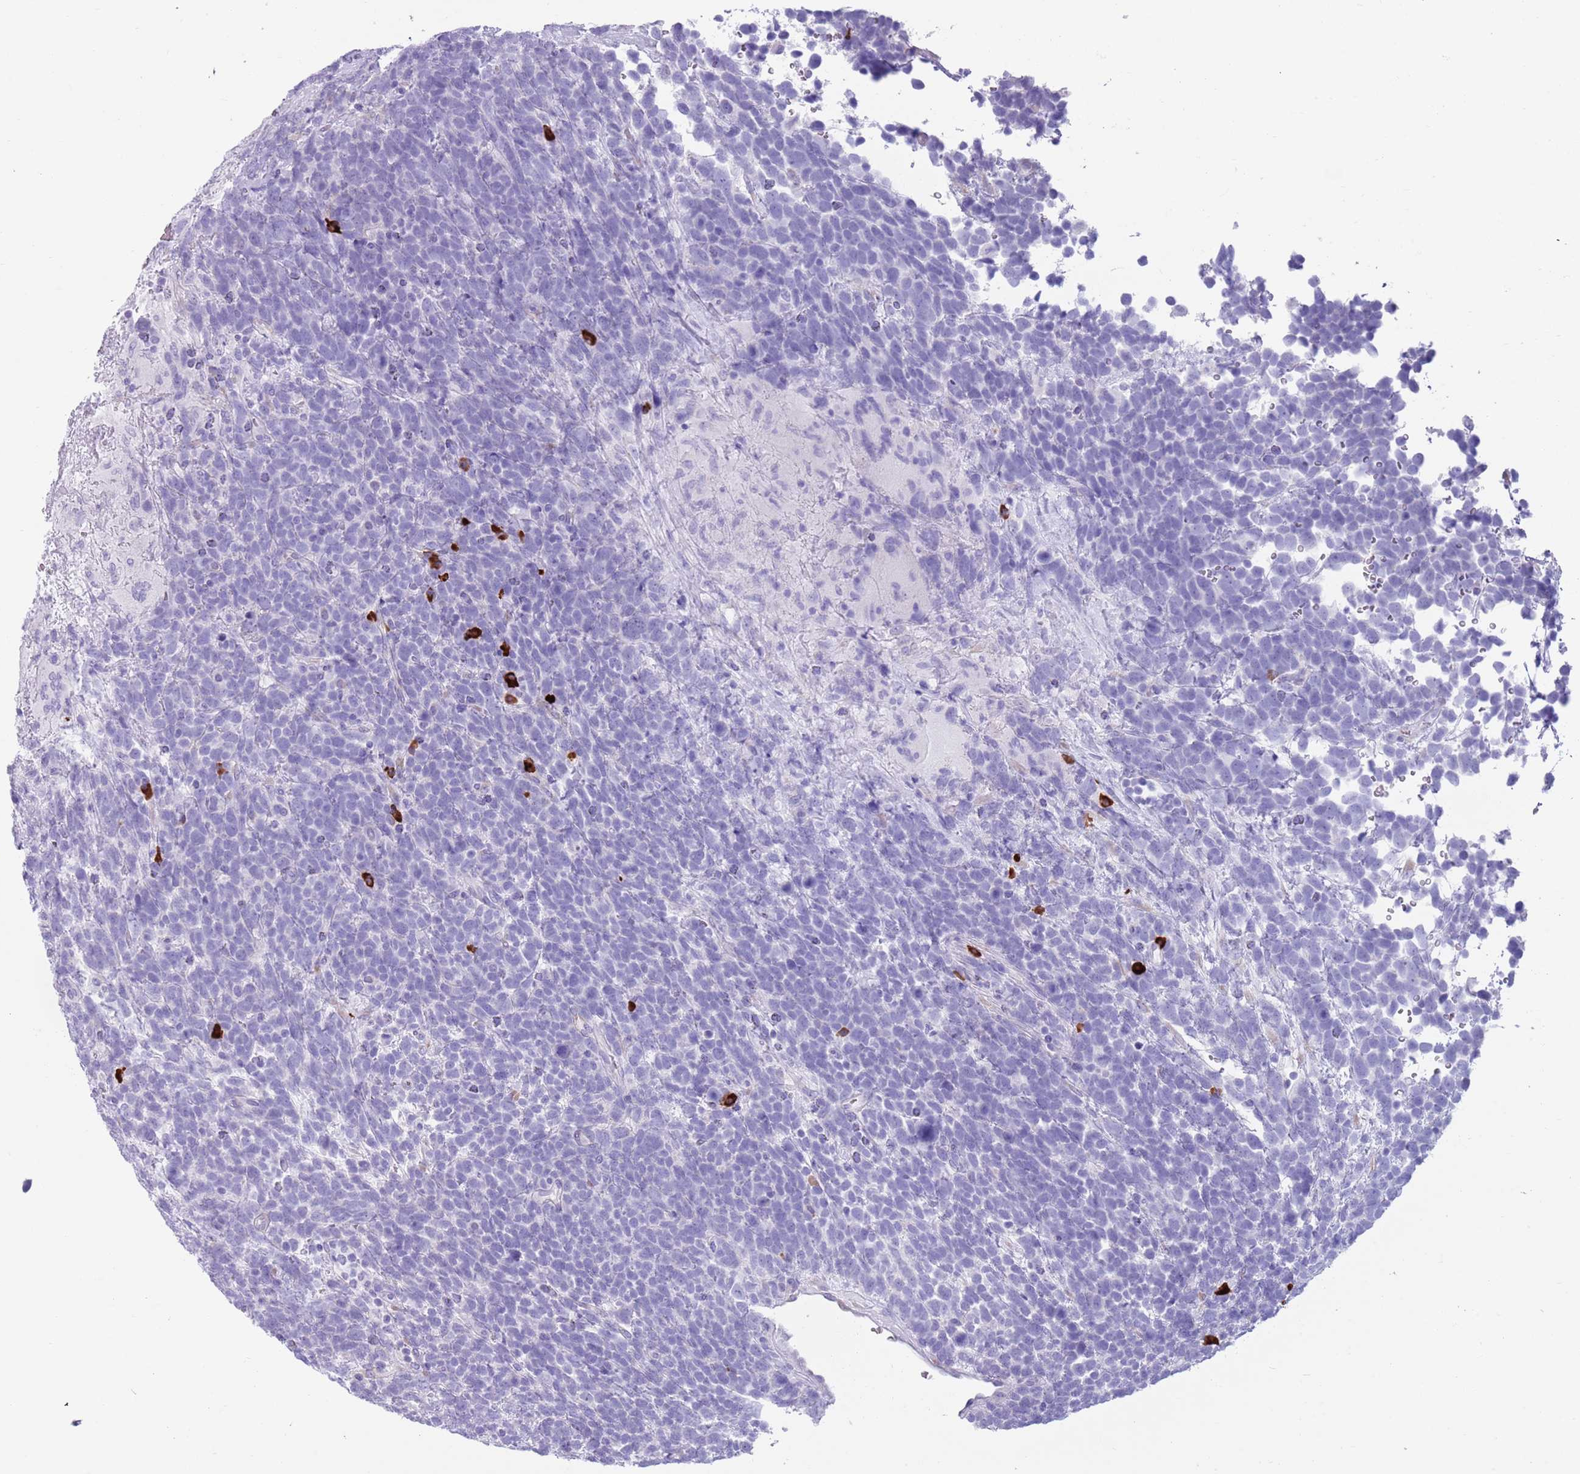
{"staining": {"intensity": "negative", "quantity": "none", "location": "none"}, "tissue": "urothelial cancer", "cell_type": "Tumor cells", "image_type": "cancer", "snomed": [{"axis": "morphology", "description": "Urothelial carcinoma, High grade"}, {"axis": "topography", "description": "Urinary bladder"}], "caption": "The micrograph exhibits no significant staining in tumor cells of urothelial cancer.", "gene": "LY6G5B", "patient": {"sex": "female", "age": 82}}